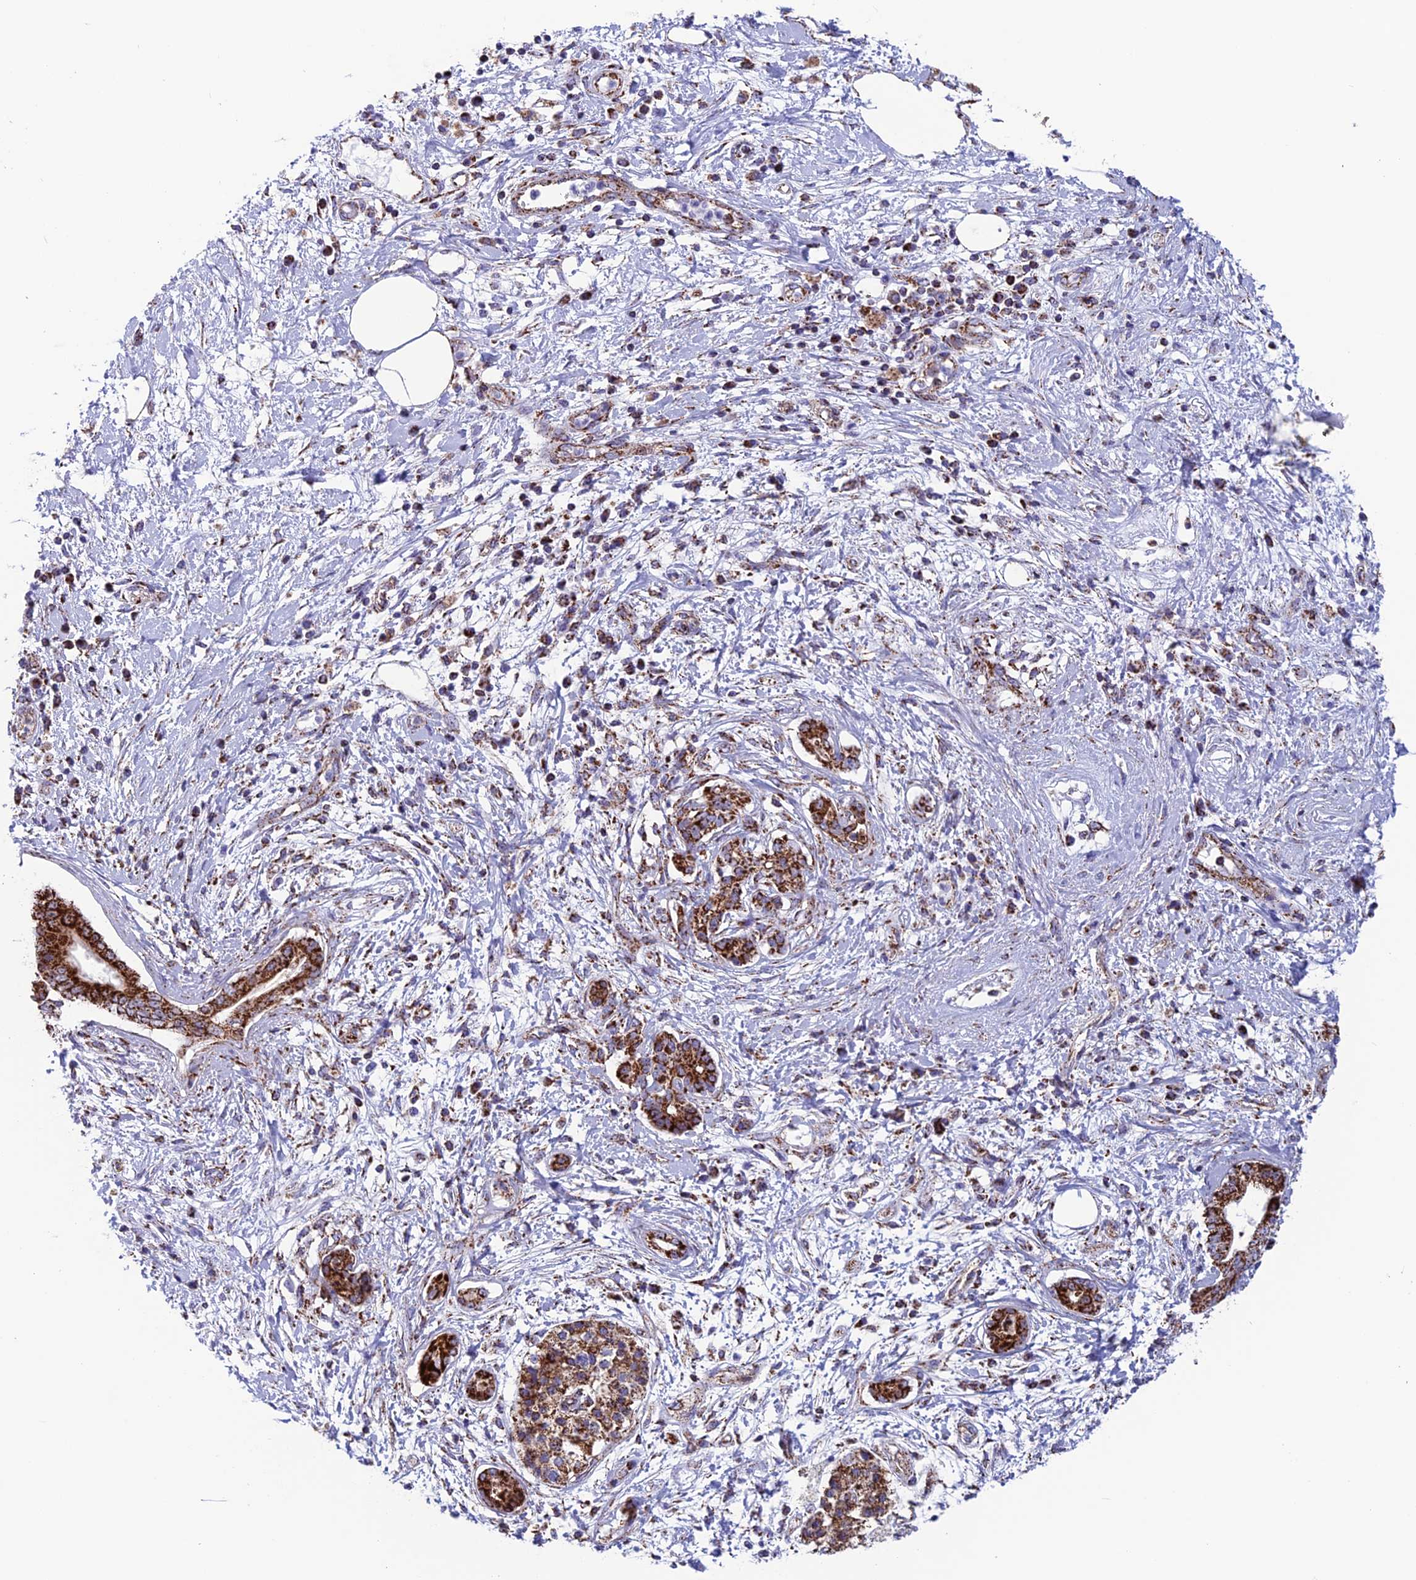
{"staining": {"intensity": "strong", "quantity": ">75%", "location": "cytoplasmic/membranous"}, "tissue": "pancreatic cancer", "cell_type": "Tumor cells", "image_type": "cancer", "snomed": [{"axis": "morphology", "description": "Adenocarcinoma, NOS"}, {"axis": "topography", "description": "Pancreas"}], "caption": "Strong cytoplasmic/membranous protein positivity is appreciated in about >75% of tumor cells in adenocarcinoma (pancreatic). The protein of interest is shown in brown color, while the nuclei are stained blue.", "gene": "MRPS18B", "patient": {"sex": "female", "age": 56}}